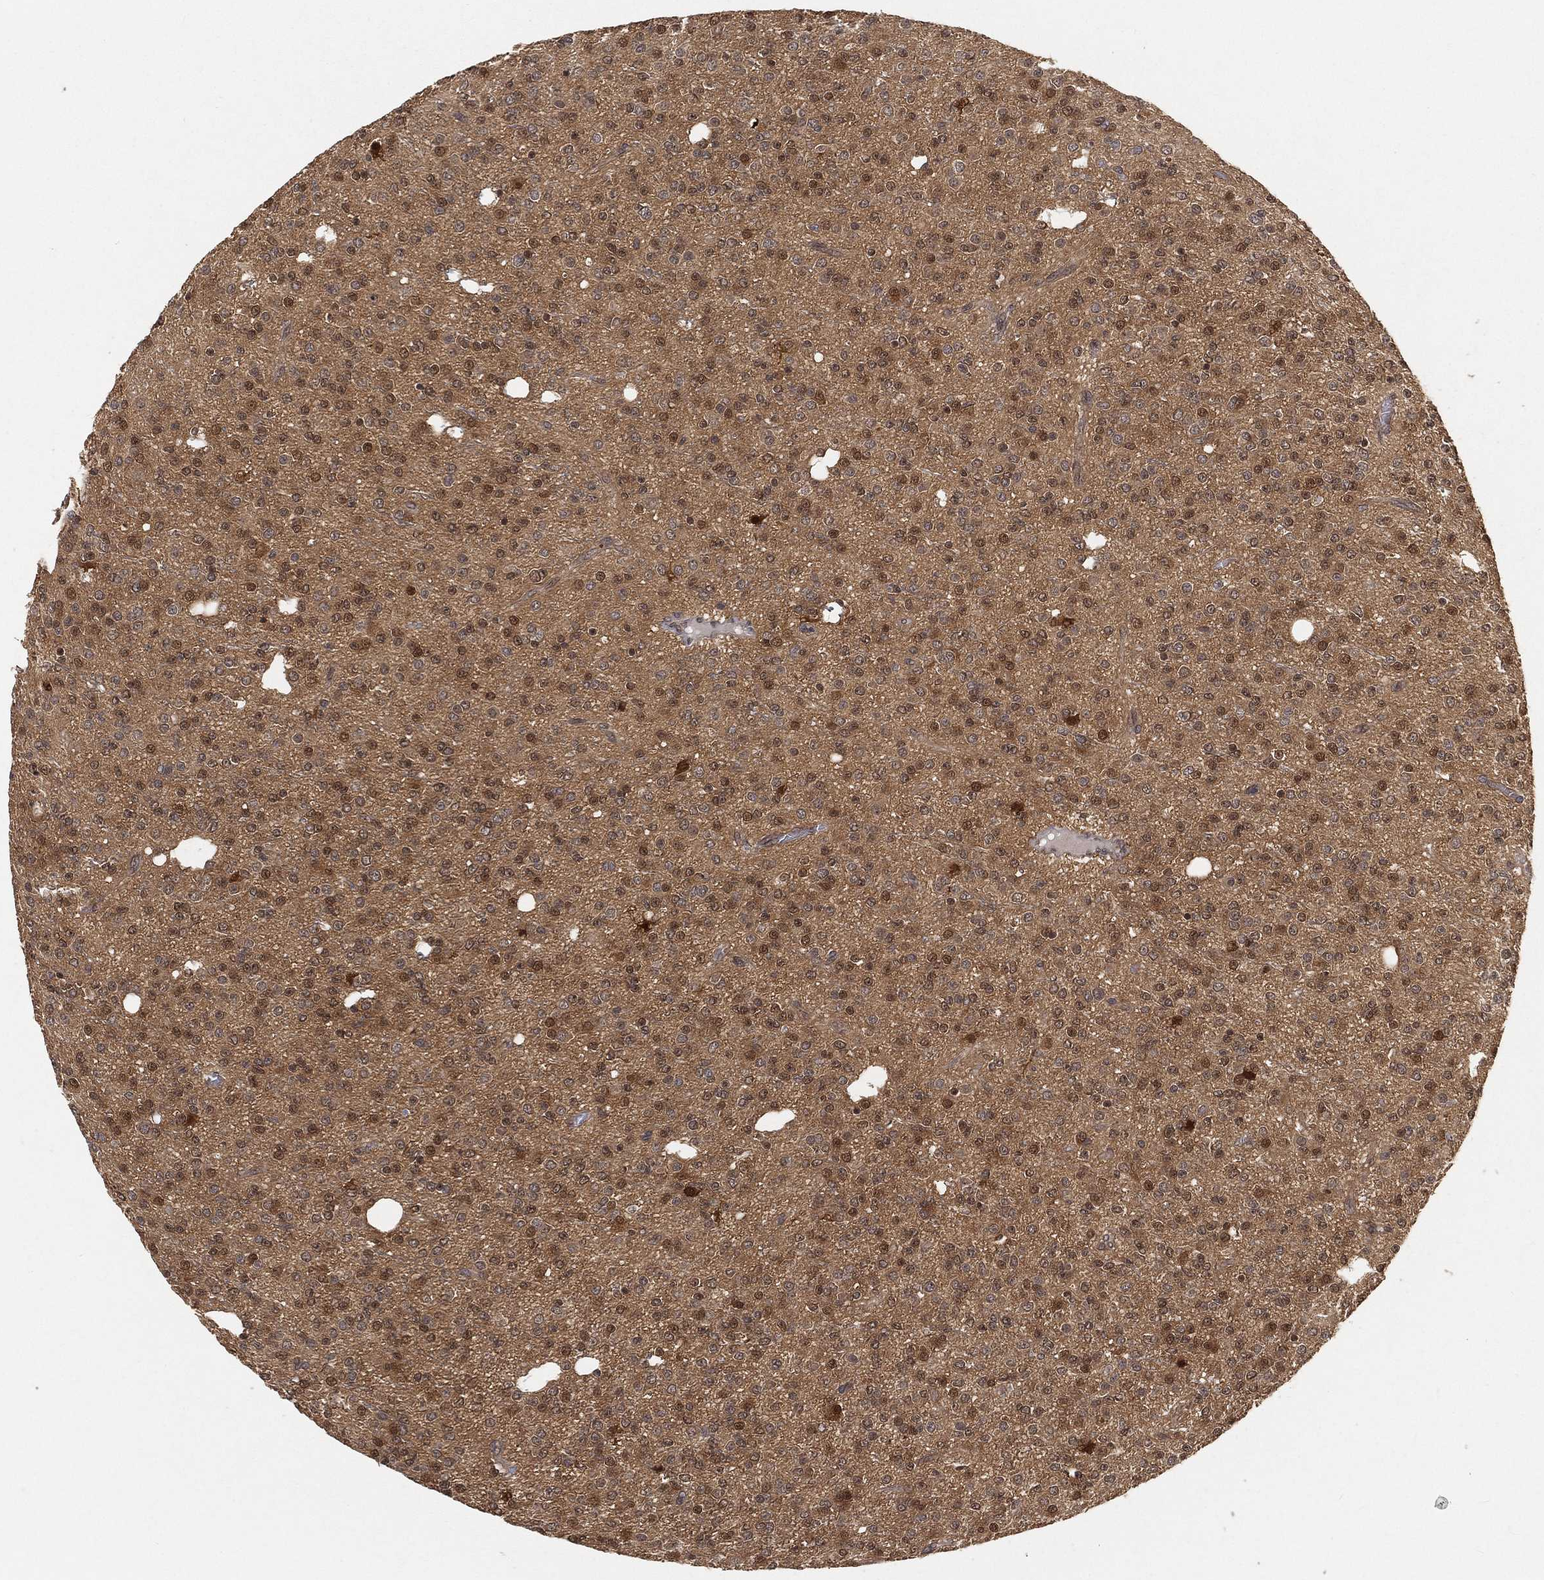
{"staining": {"intensity": "moderate", "quantity": "<25%", "location": "cytoplasmic/membranous,nuclear"}, "tissue": "glioma", "cell_type": "Tumor cells", "image_type": "cancer", "snomed": [{"axis": "morphology", "description": "Glioma, malignant, Low grade"}, {"axis": "topography", "description": "Brain"}], "caption": "High-magnification brightfield microscopy of glioma stained with DAB (brown) and counterstained with hematoxylin (blue). tumor cells exhibit moderate cytoplasmic/membranous and nuclear positivity is present in about<25% of cells.", "gene": "MAPK1", "patient": {"sex": "male", "age": 27}}